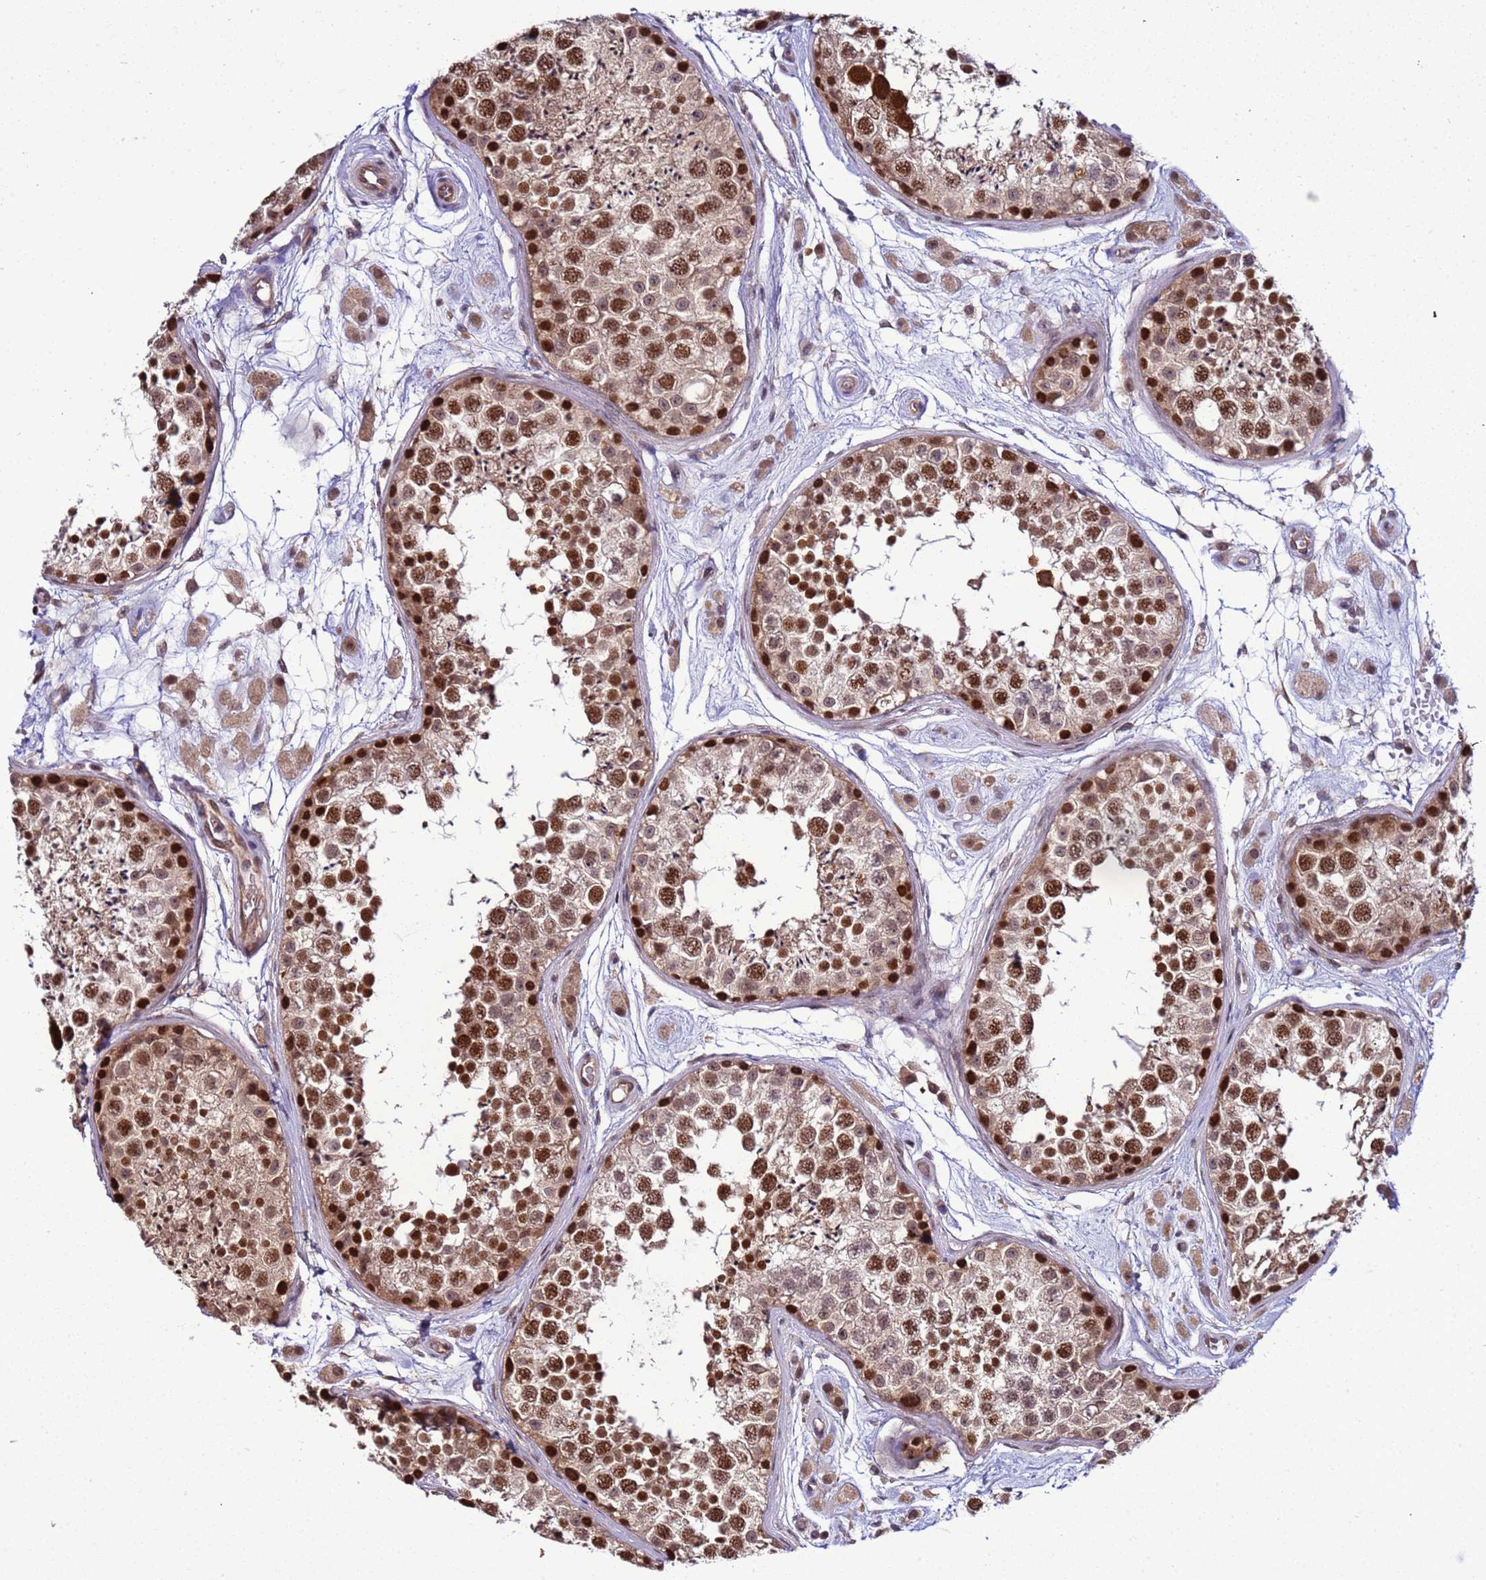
{"staining": {"intensity": "strong", "quantity": ">75%", "location": "nuclear"}, "tissue": "testis", "cell_type": "Cells in seminiferous ducts", "image_type": "normal", "snomed": [{"axis": "morphology", "description": "Normal tissue, NOS"}, {"axis": "topography", "description": "Testis"}], "caption": "A brown stain highlights strong nuclear staining of a protein in cells in seminiferous ducts of unremarkable testis.", "gene": "GEN1", "patient": {"sex": "male", "age": 25}}